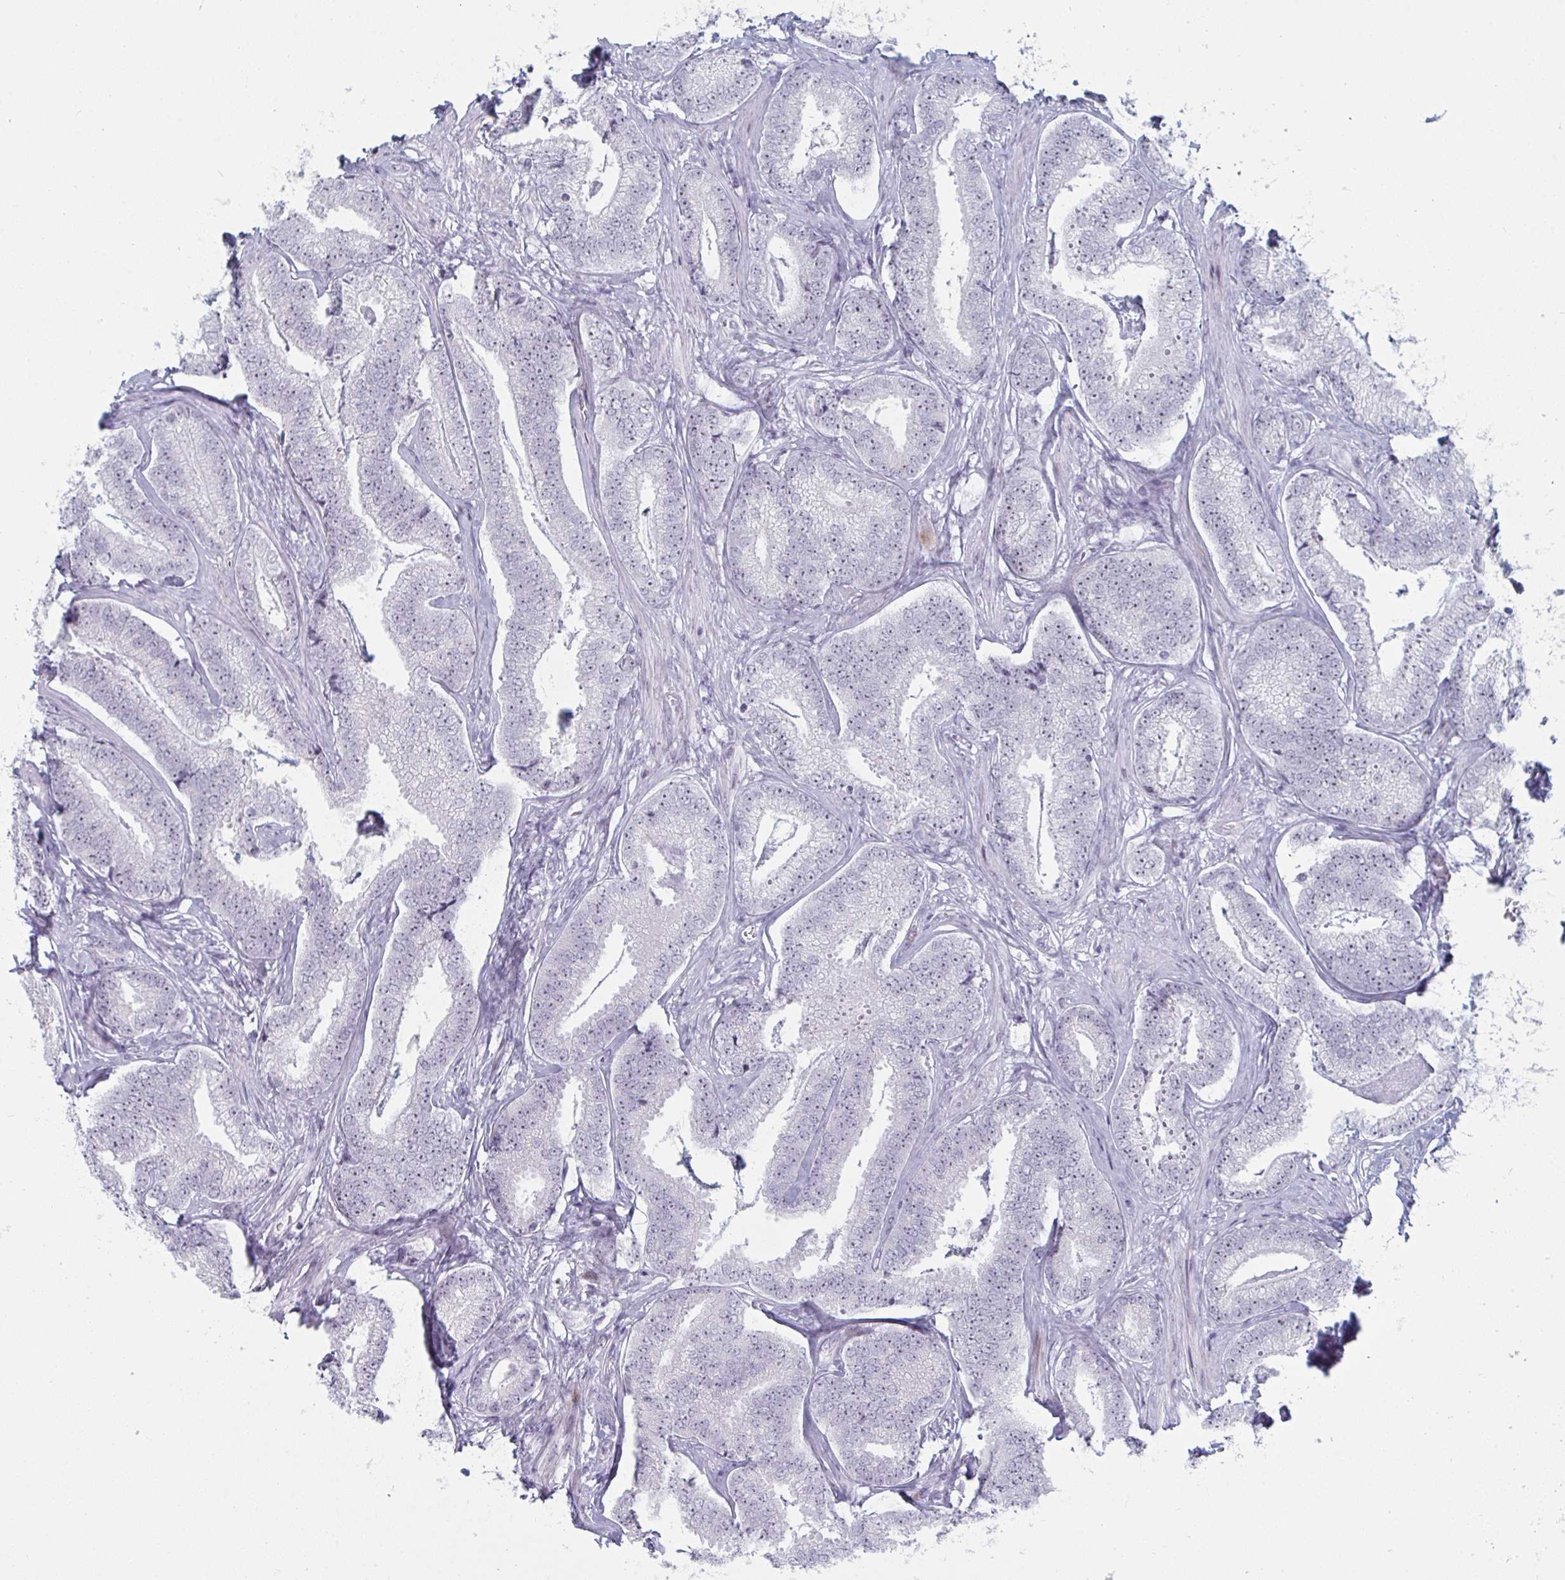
{"staining": {"intensity": "weak", "quantity": "25%-75%", "location": "nuclear"}, "tissue": "prostate cancer", "cell_type": "Tumor cells", "image_type": "cancer", "snomed": [{"axis": "morphology", "description": "Adenocarcinoma, Low grade"}, {"axis": "topography", "description": "Prostate"}], "caption": "The micrograph shows a brown stain indicating the presence of a protein in the nuclear of tumor cells in prostate low-grade adenocarcinoma. (DAB (3,3'-diaminobenzidine) = brown stain, brightfield microscopy at high magnification).", "gene": "NR1H2", "patient": {"sex": "male", "age": 63}}